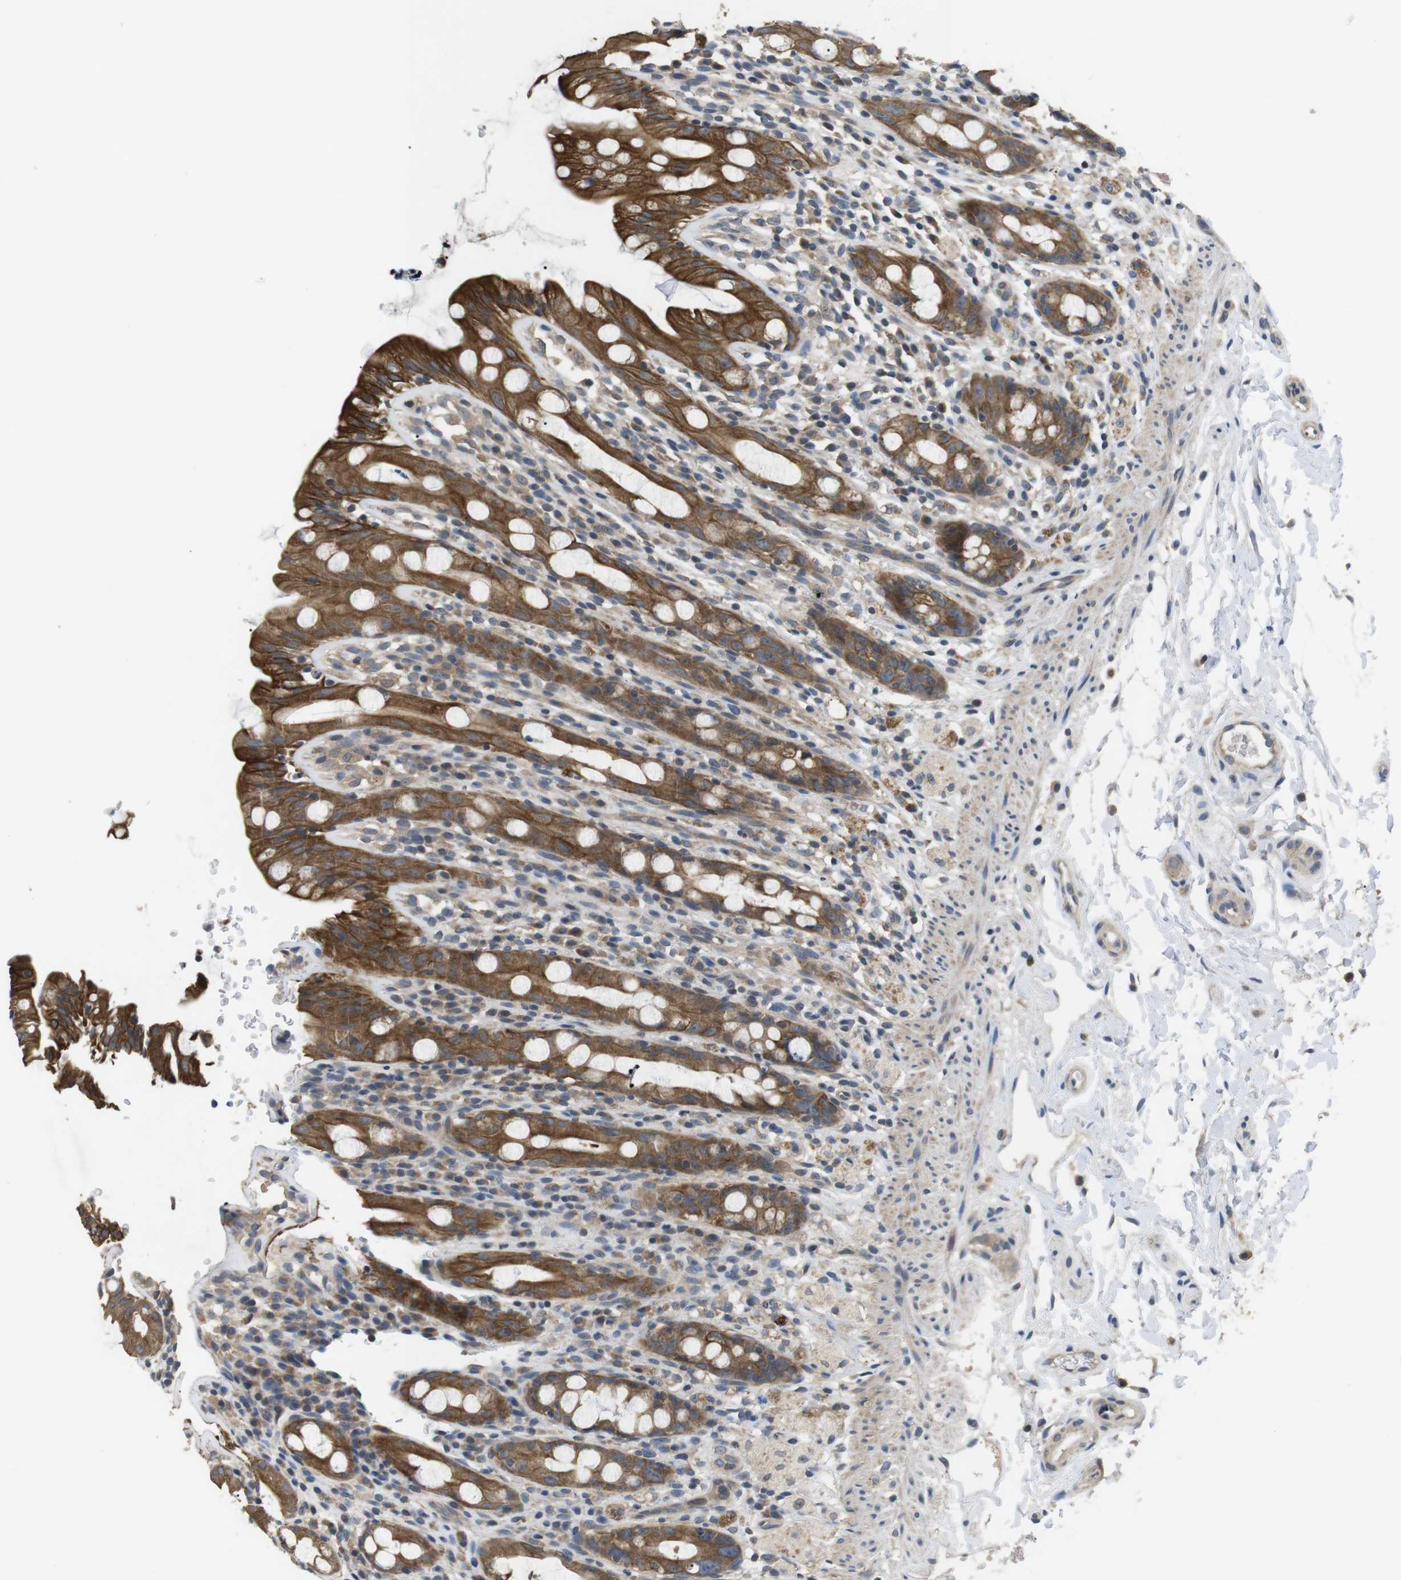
{"staining": {"intensity": "moderate", "quantity": ">75%", "location": "cytoplasmic/membranous"}, "tissue": "rectum", "cell_type": "Glandular cells", "image_type": "normal", "snomed": [{"axis": "morphology", "description": "Normal tissue, NOS"}, {"axis": "topography", "description": "Rectum"}], "caption": "Immunohistochemistry (IHC) staining of normal rectum, which displays medium levels of moderate cytoplasmic/membranous expression in approximately >75% of glandular cells indicating moderate cytoplasmic/membranous protein expression. The staining was performed using DAB (brown) for protein detection and nuclei were counterstained in hematoxylin (blue).", "gene": "ADGRL3", "patient": {"sex": "male", "age": 44}}